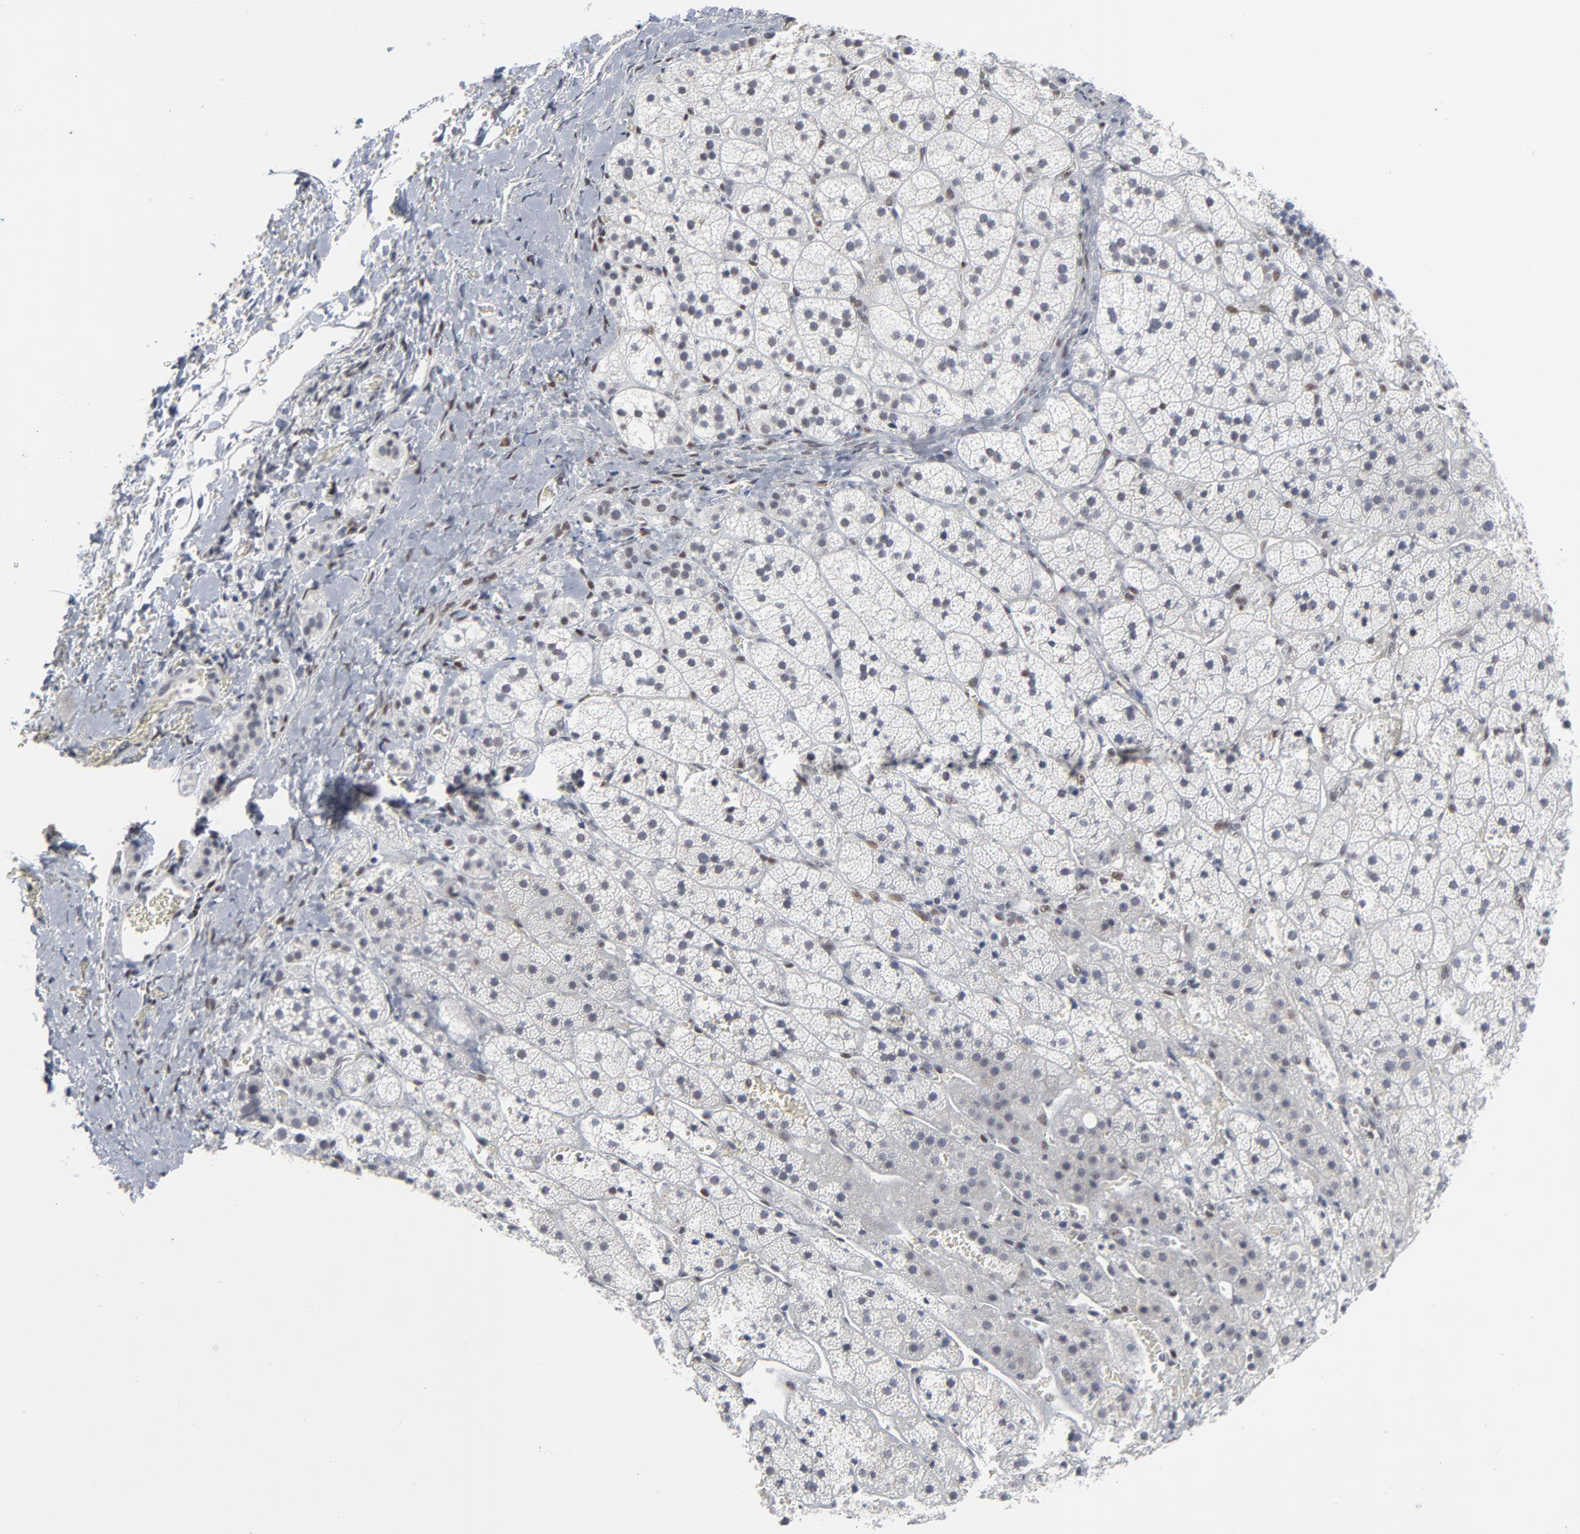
{"staining": {"intensity": "negative", "quantity": "none", "location": "none"}, "tissue": "adrenal gland", "cell_type": "Glandular cells", "image_type": "normal", "snomed": [{"axis": "morphology", "description": "Normal tissue, NOS"}, {"axis": "topography", "description": "Adrenal gland"}], "caption": "This image is of unremarkable adrenal gland stained with IHC to label a protein in brown with the nuclei are counter-stained blue. There is no staining in glandular cells.", "gene": "ATF7", "patient": {"sex": "female", "age": 44}}